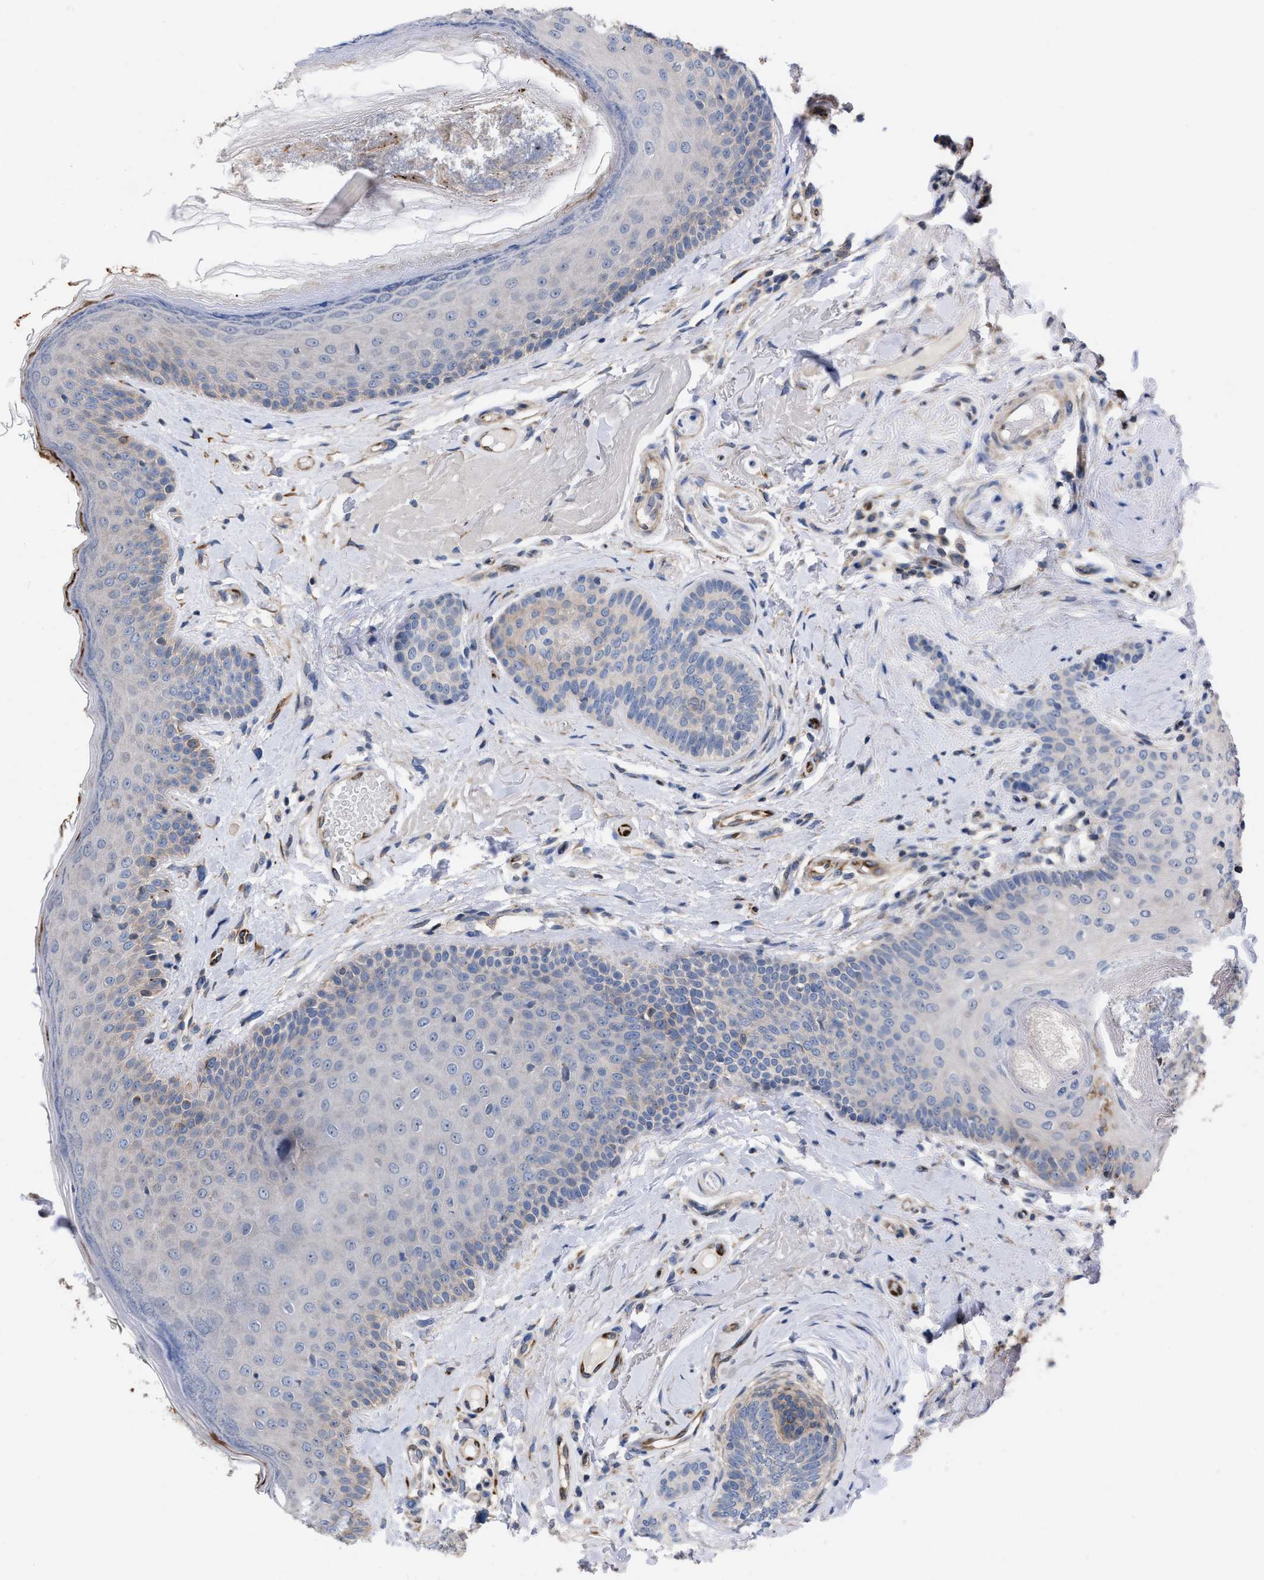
{"staining": {"intensity": "negative", "quantity": "none", "location": "none"}, "tissue": "oral mucosa", "cell_type": "Squamous epithelial cells", "image_type": "normal", "snomed": [{"axis": "morphology", "description": "Normal tissue, NOS"}, {"axis": "topography", "description": "Skin"}, {"axis": "topography", "description": "Oral tissue"}], "caption": "High power microscopy histopathology image of an immunohistochemistry (IHC) histopathology image of normal oral mucosa, revealing no significant expression in squamous epithelial cells.", "gene": "TMEM131", "patient": {"sex": "male", "age": 84}}